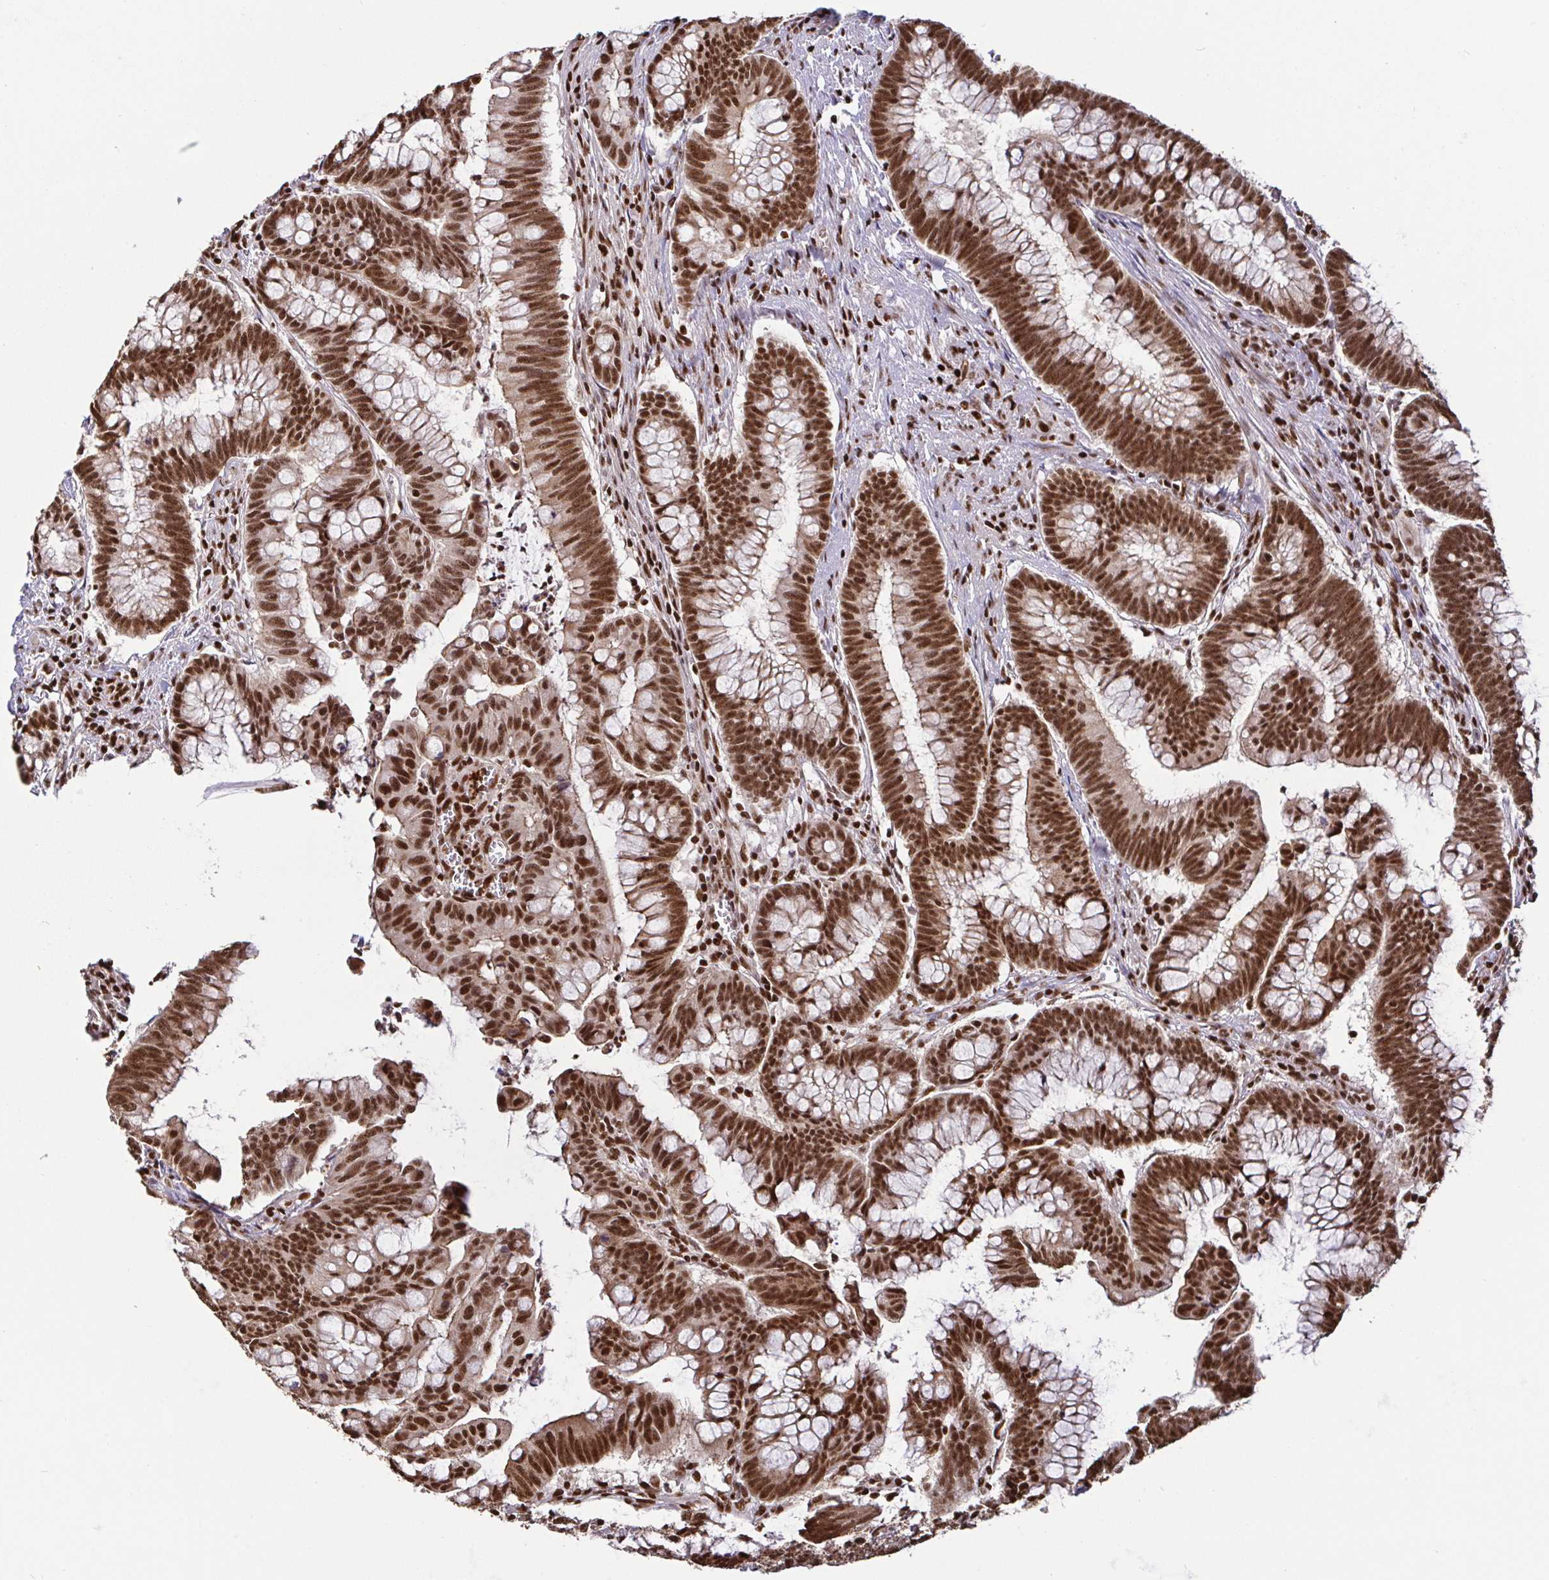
{"staining": {"intensity": "strong", "quantity": ">75%", "location": "nuclear"}, "tissue": "colorectal cancer", "cell_type": "Tumor cells", "image_type": "cancer", "snomed": [{"axis": "morphology", "description": "Adenocarcinoma, NOS"}, {"axis": "topography", "description": "Colon"}], "caption": "Tumor cells demonstrate high levels of strong nuclear expression in approximately >75% of cells in human colorectal cancer (adenocarcinoma).", "gene": "SP3", "patient": {"sex": "male", "age": 62}}